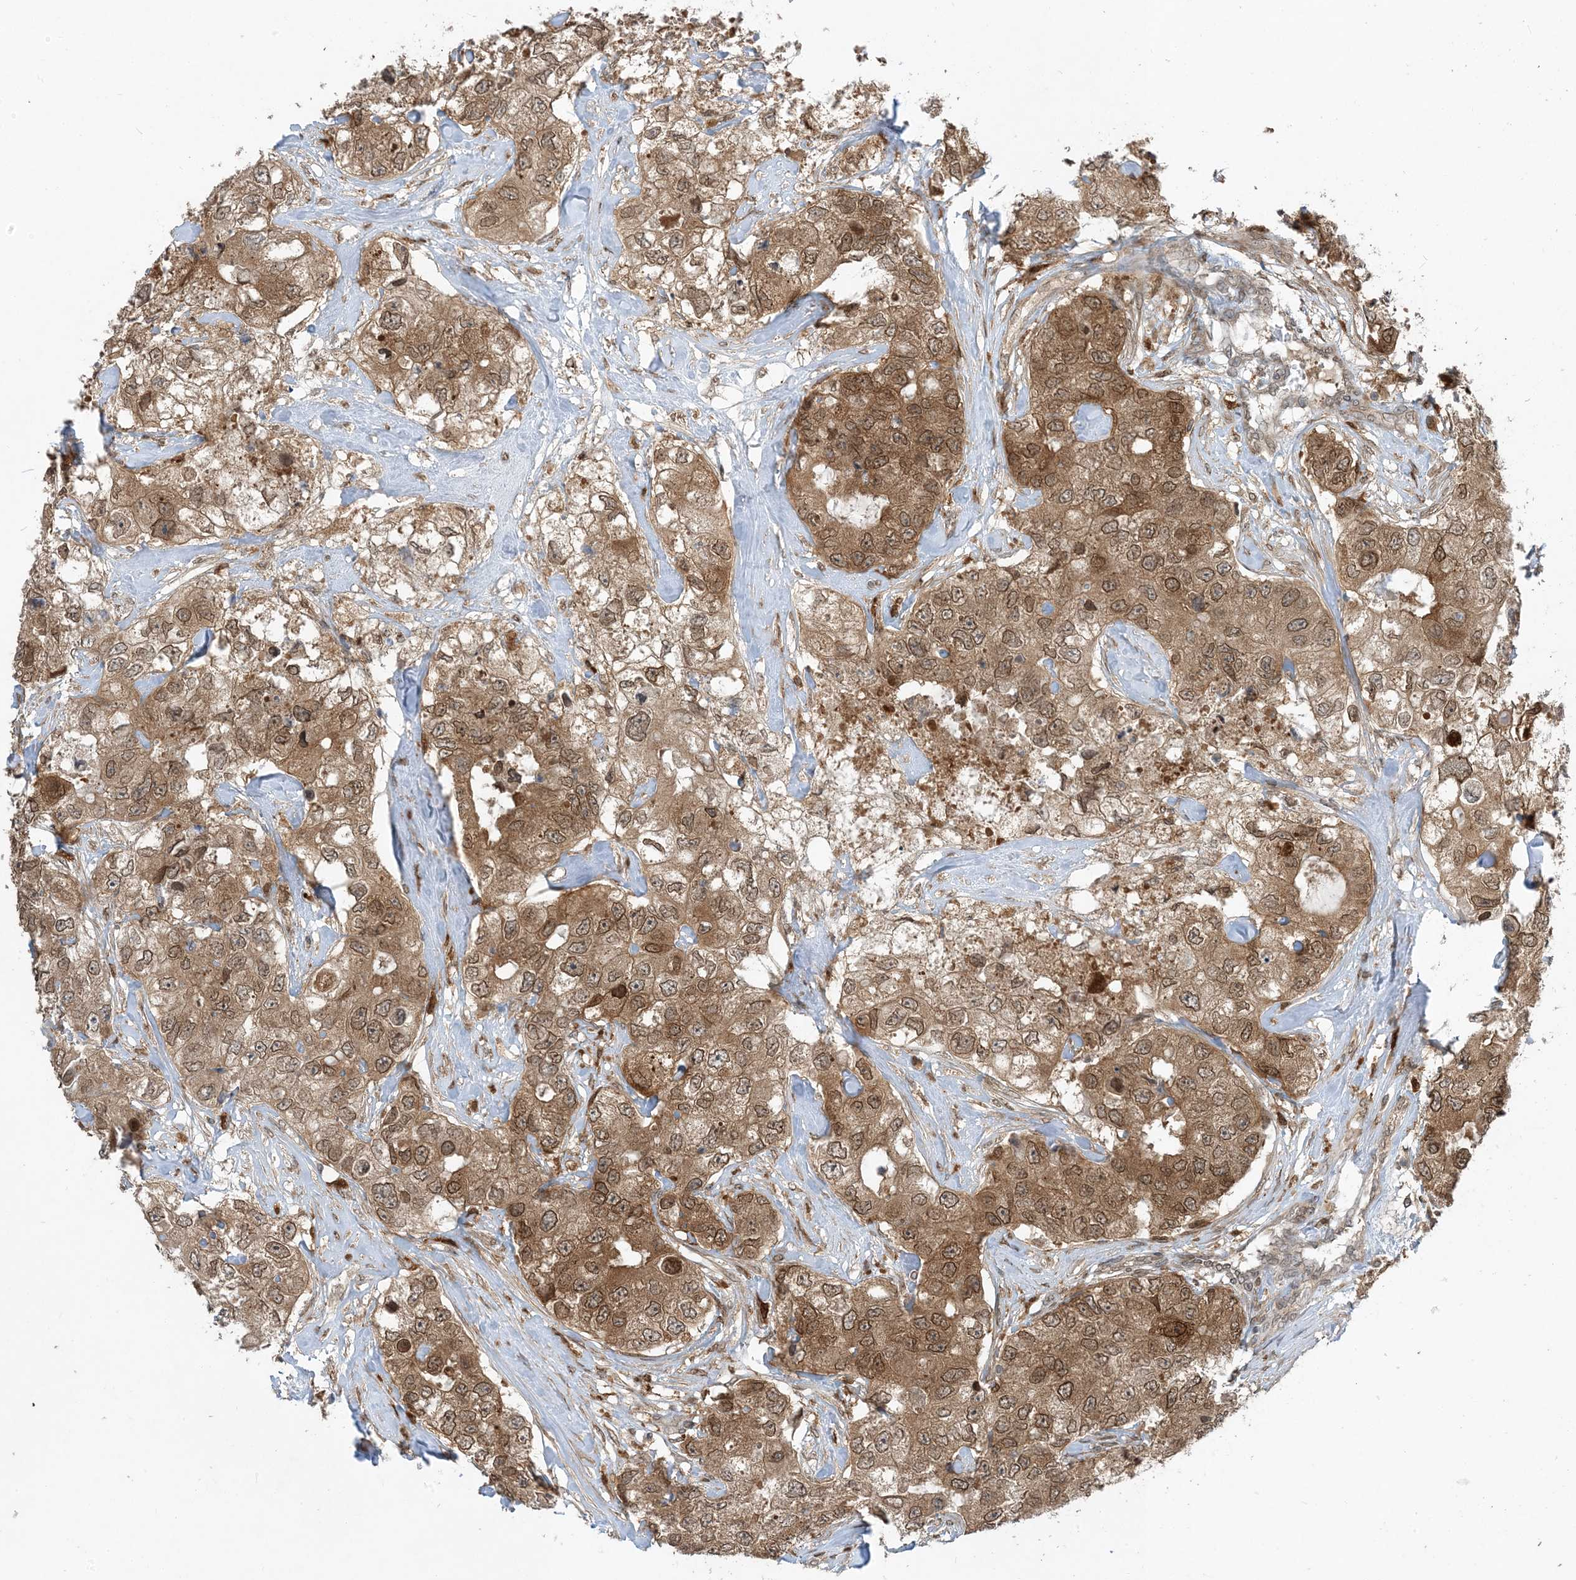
{"staining": {"intensity": "moderate", "quantity": ">75%", "location": "cytoplasmic/membranous,nuclear"}, "tissue": "breast cancer", "cell_type": "Tumor cells", "image_type": "cancer", "snomed": [{"axis": "morphology", "description": "Duct carcinoma"}, {"axis": "topography", "description": "Breast"}], "caption": "A medium amount of moderate cytoplasmic/membranous and nuclear positivity is identified in about >75% of tumor cells in breast cancer tissue. The staining is performed using DAB (3,3'-diaminobenzidine) brown chromogen to label protein expression. The nuclei are counter-stained blue using hematoxylin.", "gene": "NAGK", "patient": {"sex": "female", "age": 62}}